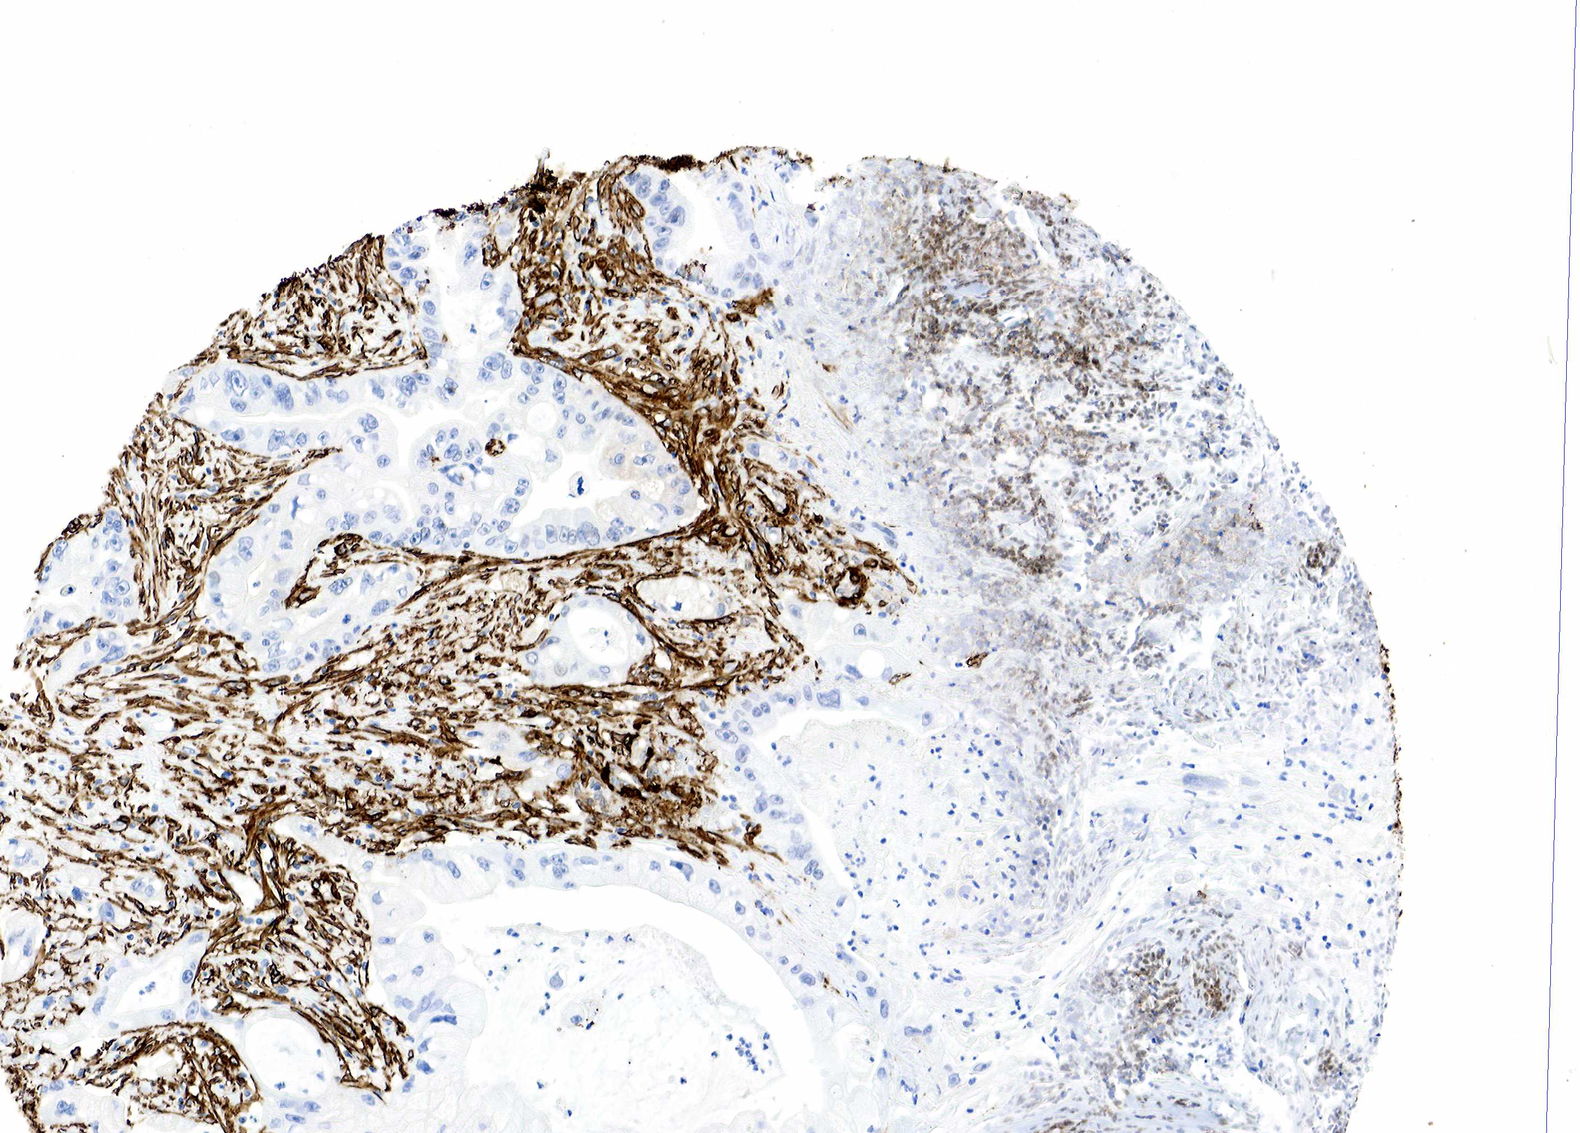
{"staining": {"intensity": "negative", "quantity": "none", "location": "none"}, "tissue": "pancreatic cancer", "cell_type": "Tumor cells", "image_type": "cancer", "snomed": [{"axis": "morphology", "description": "Adenocarcinoma, NOS"}, {"axis": "topography", "description": "Pancreas"}, {"axis": "topography", "description": "Stomach, upper"}], "caption": "DAB immunohistochemical staining of human pancreatic adenocarcinoma shows no significant staining in tumor cells. Nuclei are stained in blue.", "gene": "ACTA2", "patient": {"sex": "male", "age": 77}}